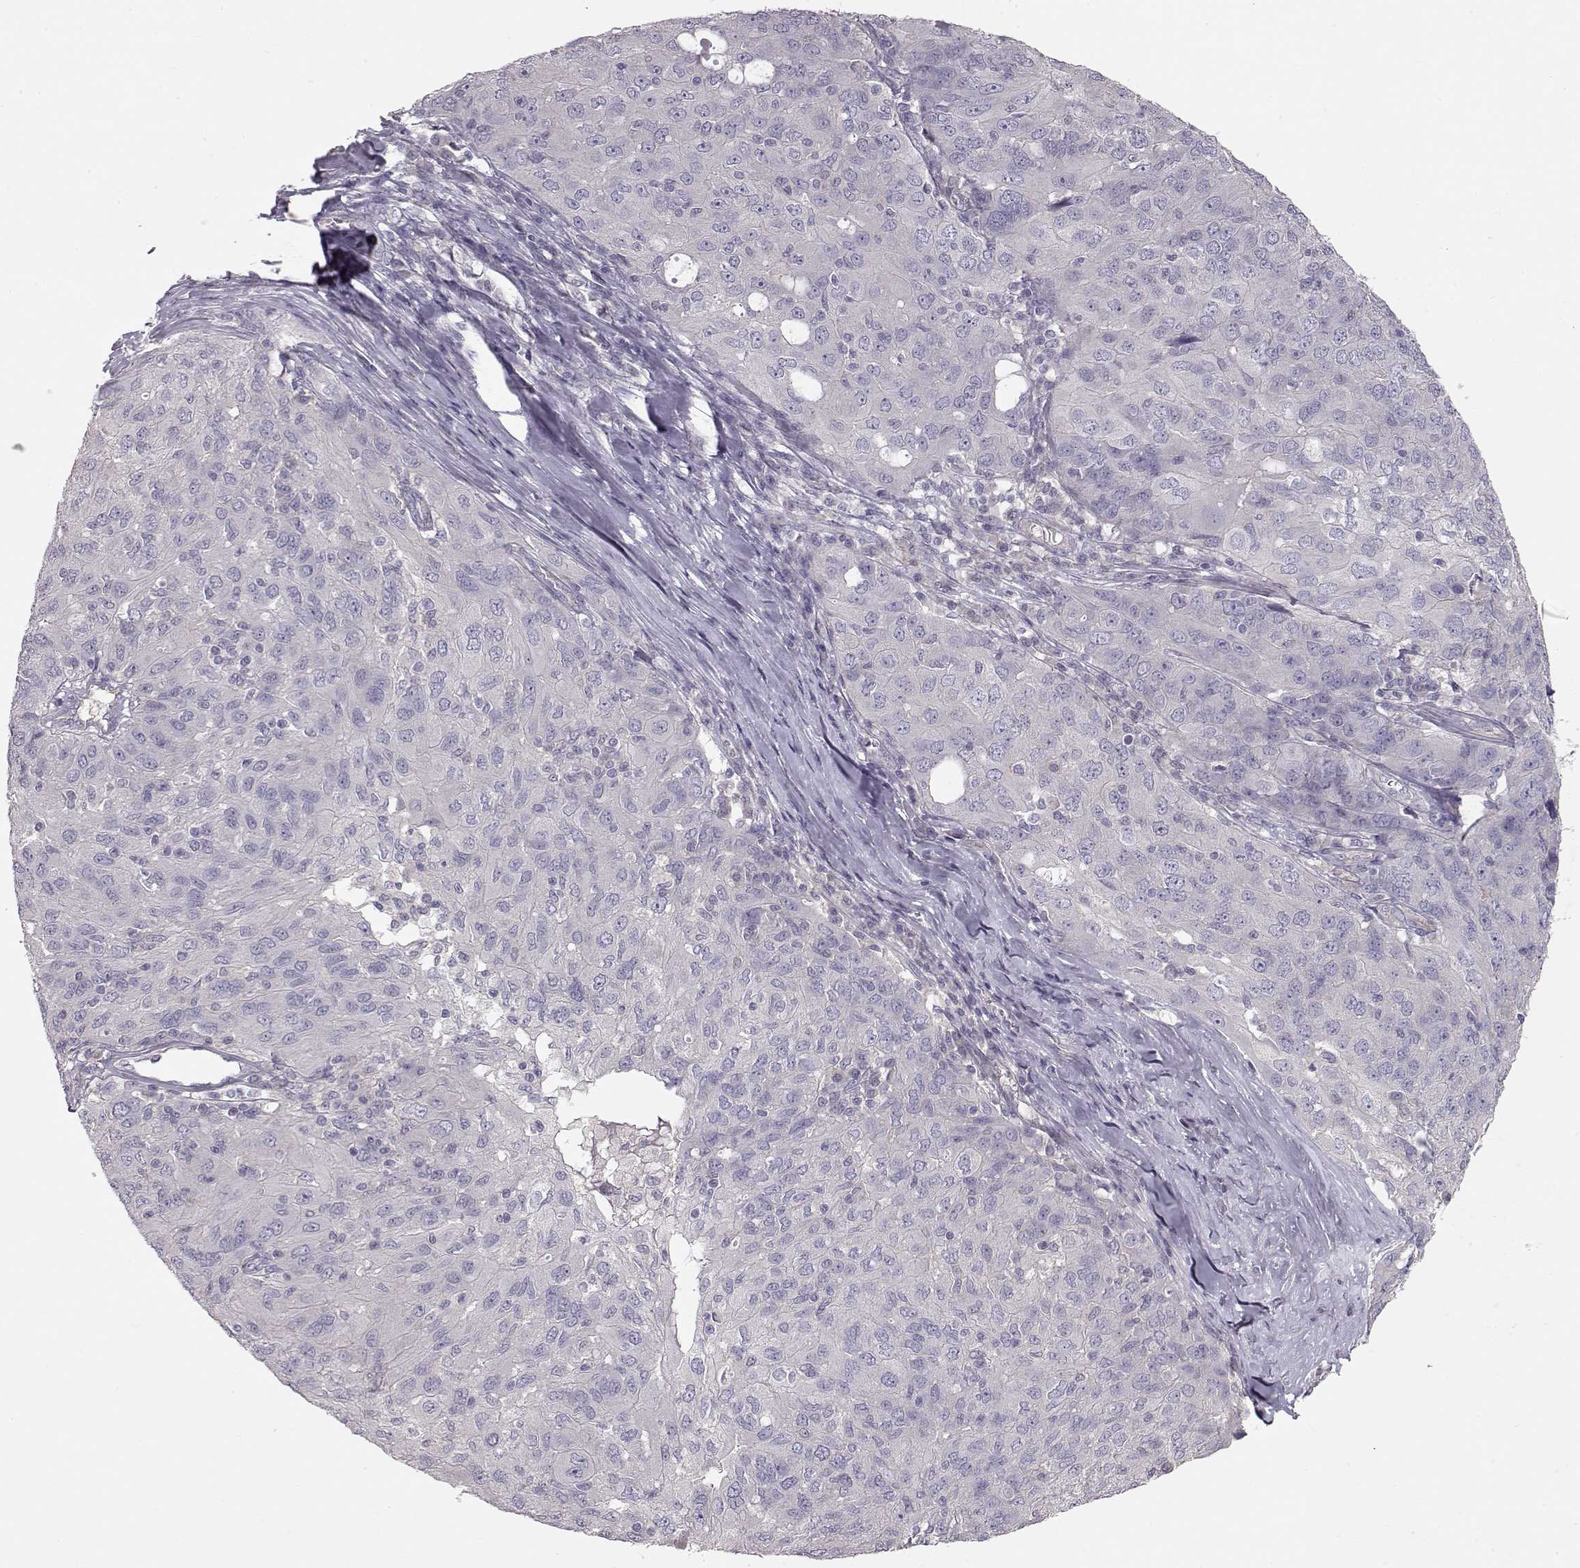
{"staining": {"intensity": "negative", "quantity": "none", "location": "none"}, "tissue": "ovarian cancer", "cell_type": "Tumor cells", "image_type": "cancer", "snomed": [{"axis": "morphology", "description": "Carcinoma, endometroid"}, {"axis": "topography", "description": "Ovary"}], "caption": "This is an immunohistochemistry (IHC) image of ovarian cancer. There is no positivity in tumor cells.", "gene": "ARHGAP8", "patient": {"sex": "female", "age": 50}}